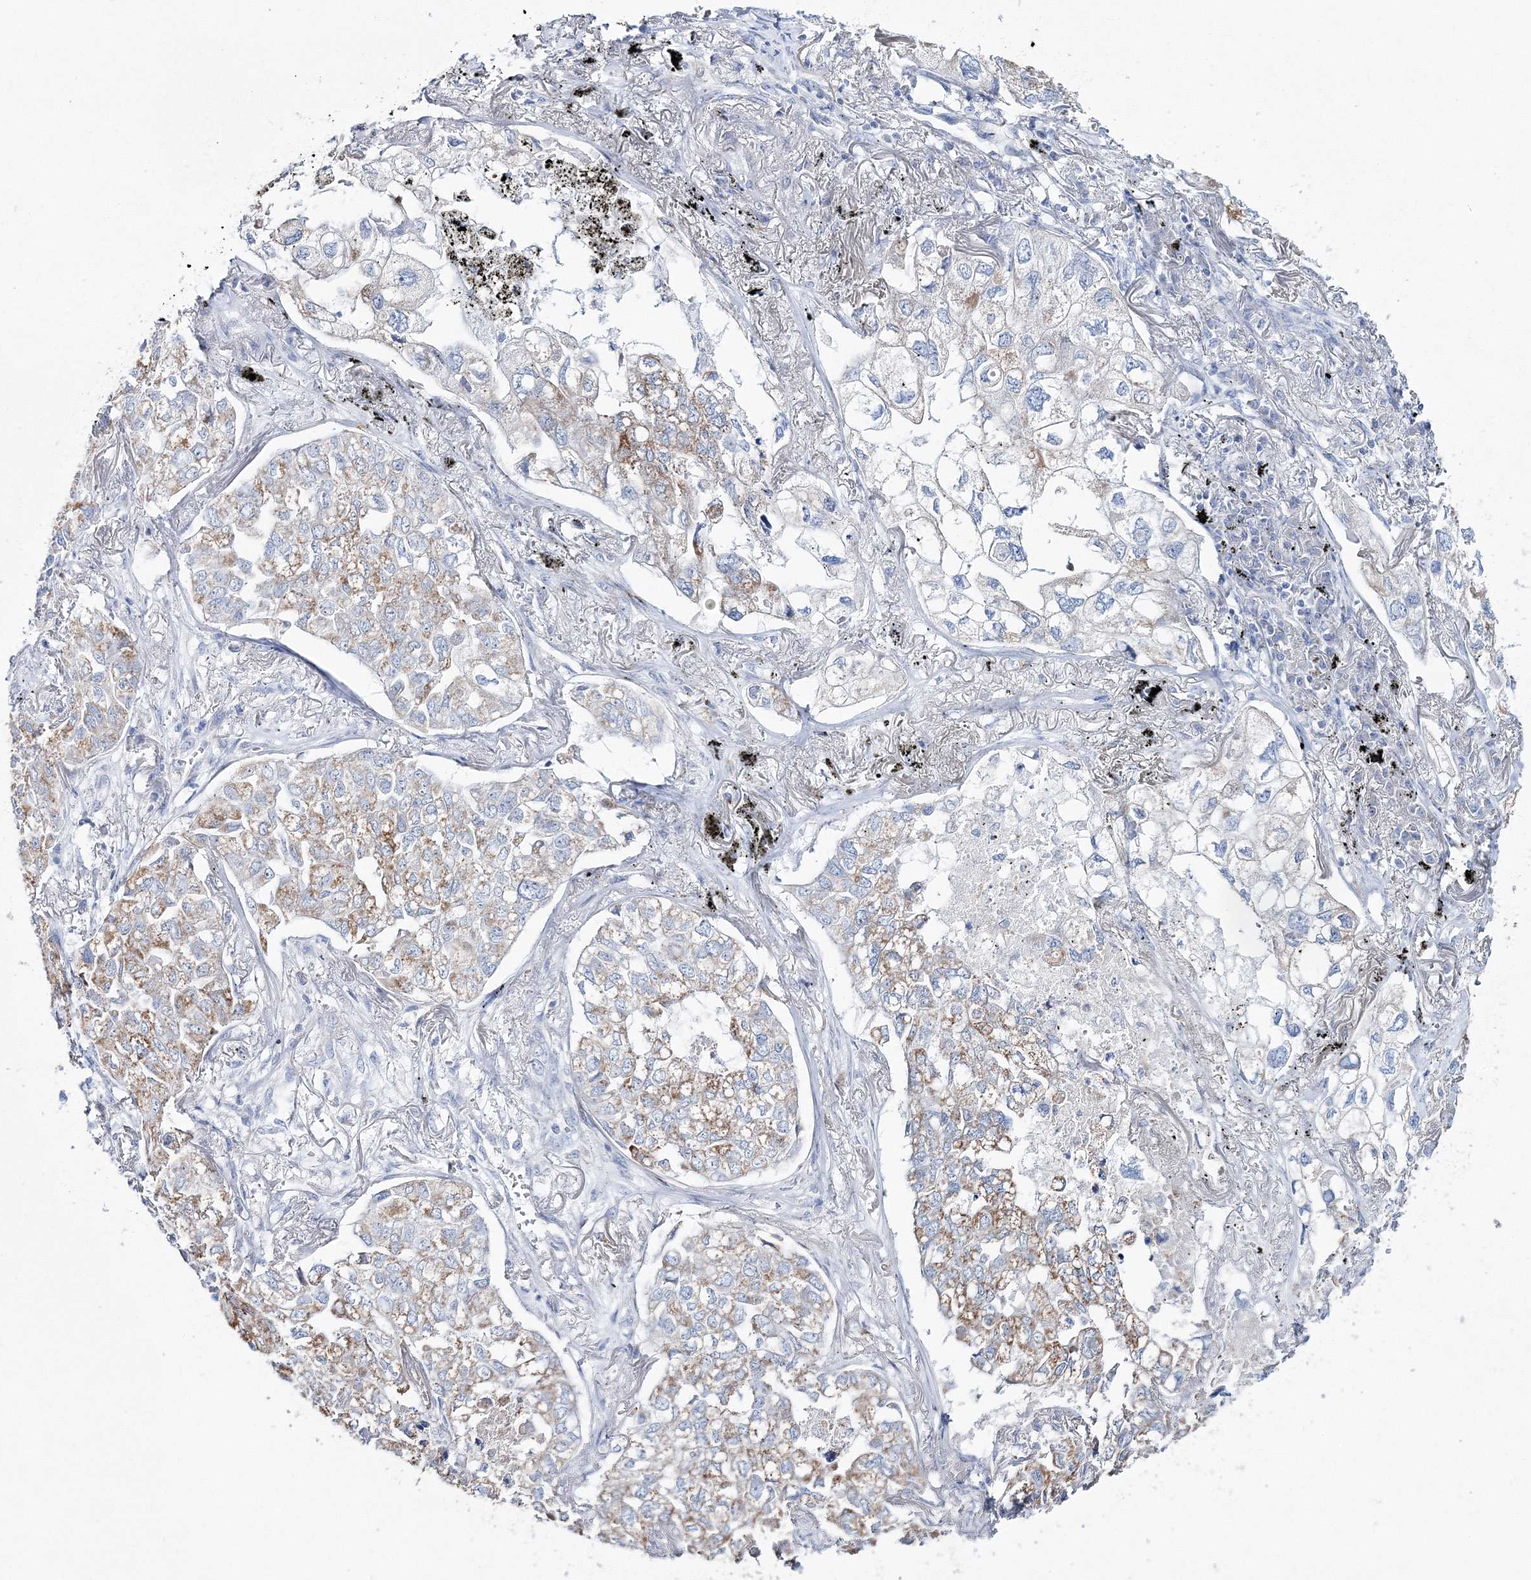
{"staining": {"intensity": "moderate", "quantity": ">75%", "location": "cytoplasmic/membranous"}, "tissue": "lung cancer", "cell_type": "Tumor cells", "image_type": "cancer", "snomed": [{"axis": "morphology", "description": "Adenocarcinoma, NOS"}, {"axis": "topography", "description": "Lung"}], "caption": "A micrograph showing moderate cytoplasmic/membranous positivity in approximately >75% of tumor cells in lung cancer (adenocarcinoma), as visualized by brown immunohistochemical staining.", "gene": "HIBCH", "patient": {"sex": "male", "age": 65}}